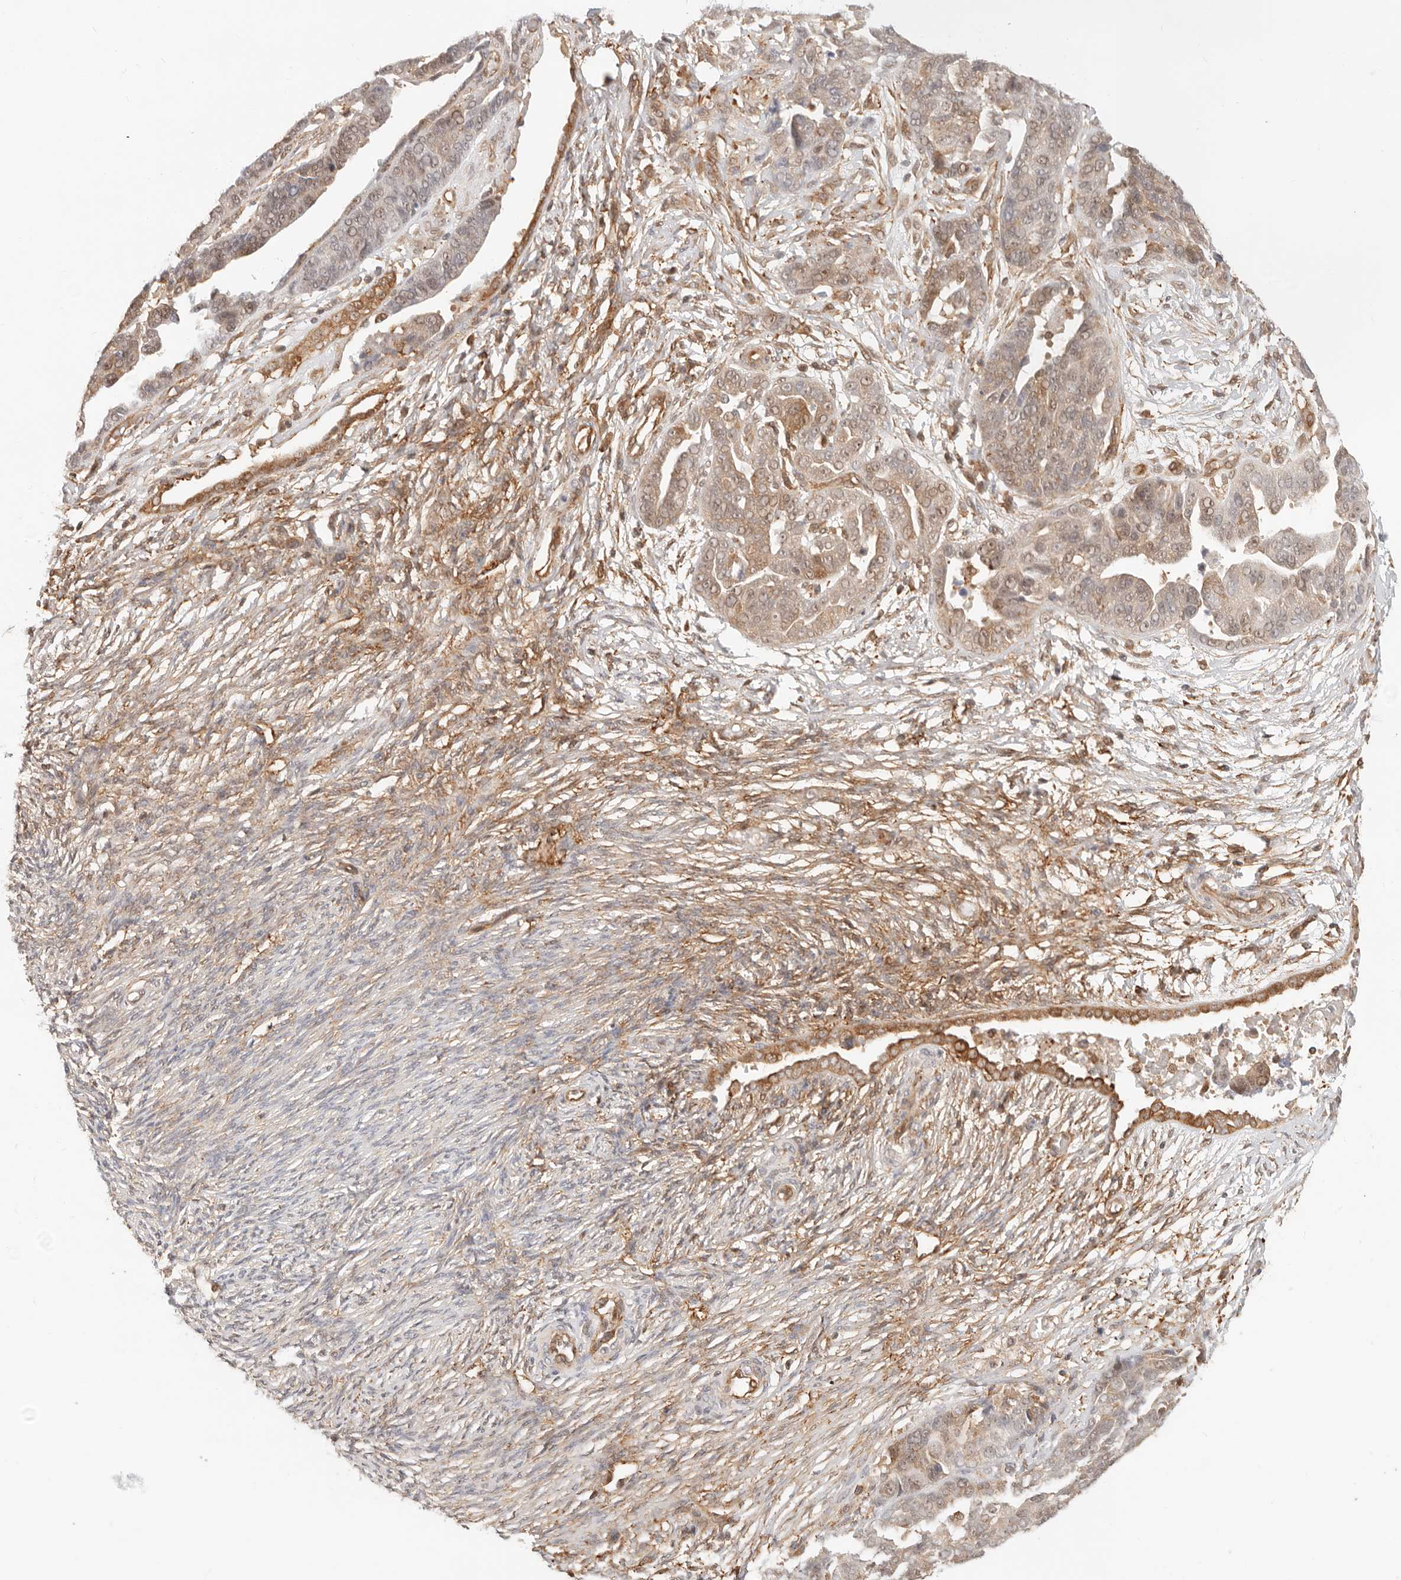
{"staining": {"intensity": "moderate", "quantity": ">75%", "location": "nuclear"}, "tissue": "ovarian cancer", "cell_type": "Tumor cells", "image_type": "cancer", "snomed": [{"axis": "morphology", "description": "Cystadenocarcinoma, serous, NOS"}, {"axis": "topography", "description": "Ovary"}], "caption": "This histopathology image shows immunohistochemistry (IHC) staining of human ovarian serous cystadenocarcinoma, with medium moderate nuclear staining in about >75% of tumor cells.", "gene": "HEXD", "patient": {"sex": "female", "age": 44}}